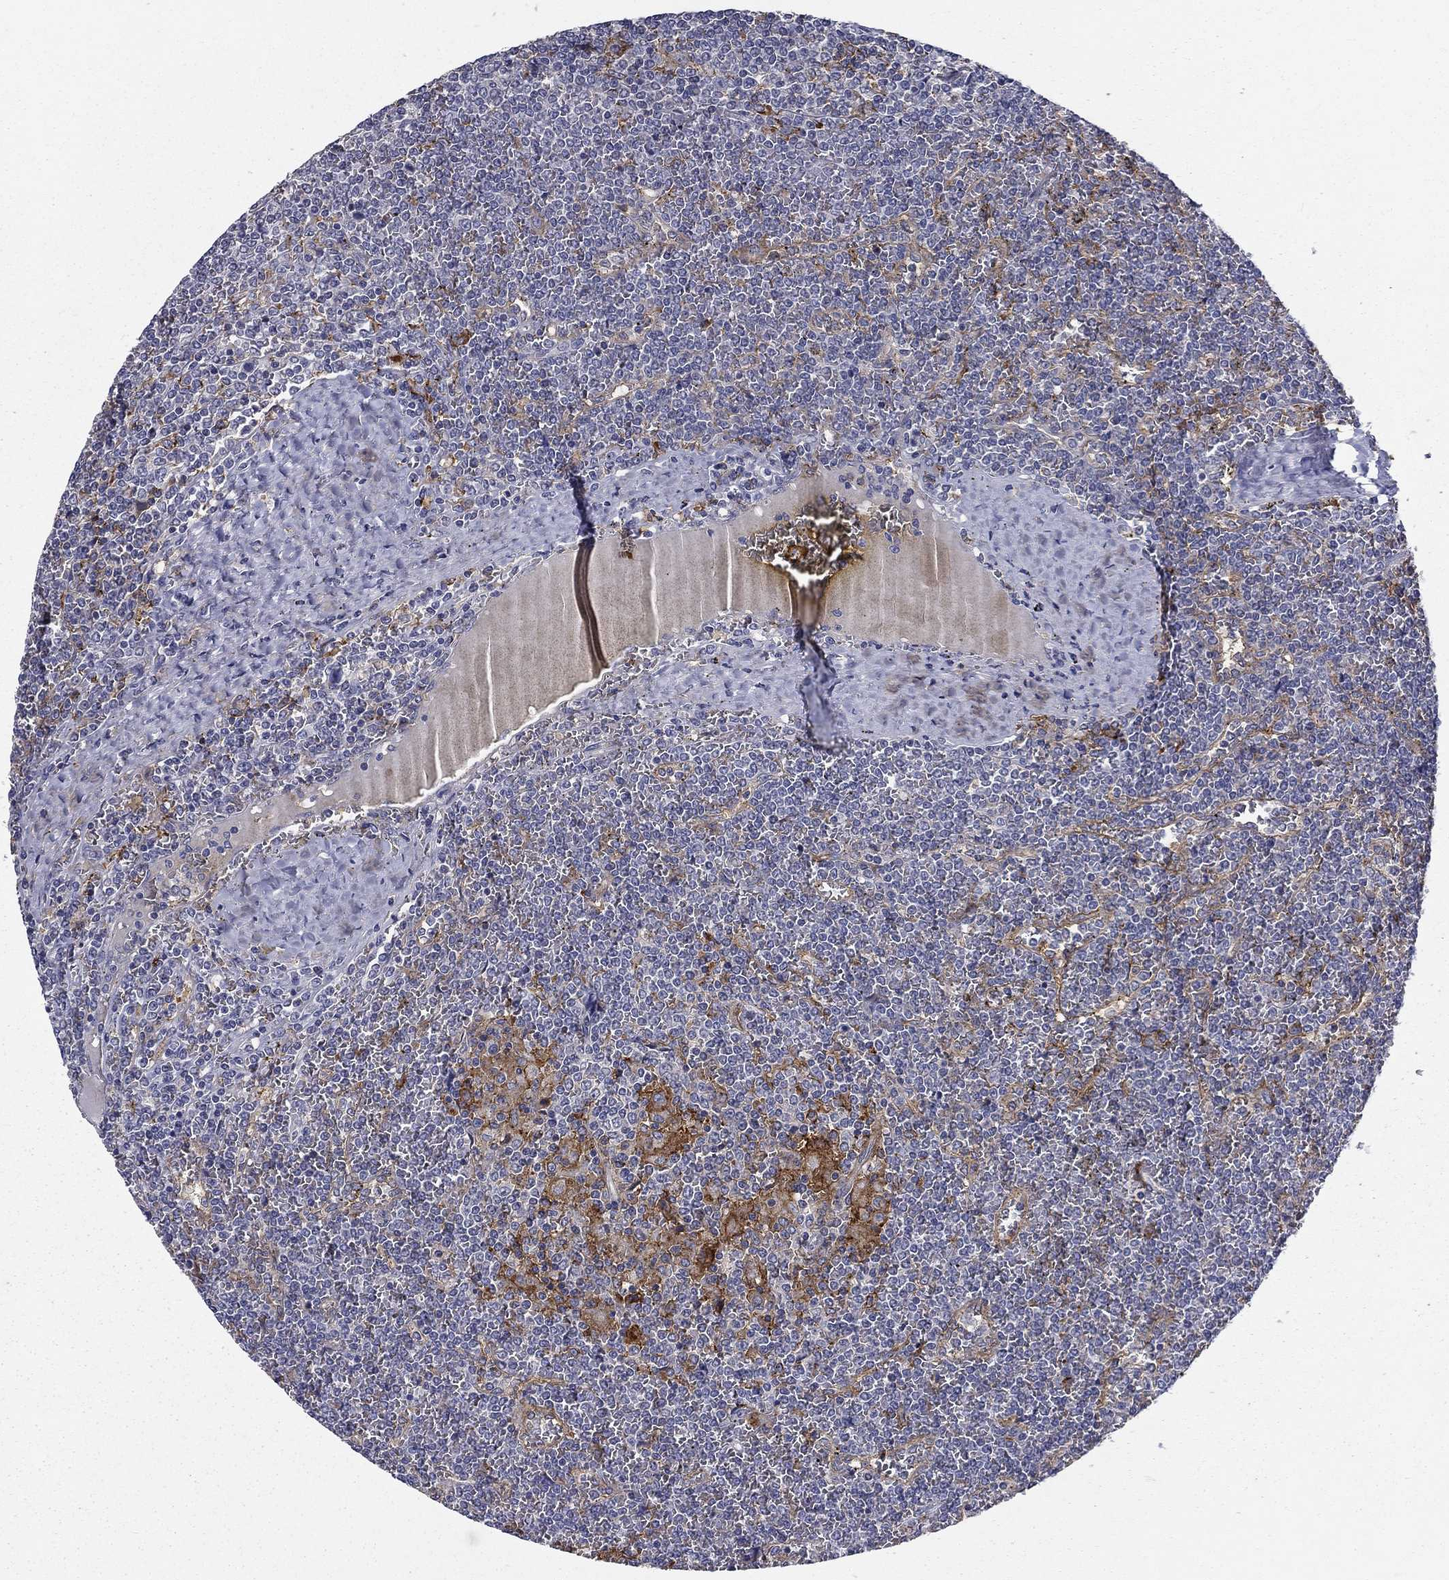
{"staining": {"intensity": "negative", "quantity": "none", "location": "none"}, "tissue": "lymphoma", "cell_type": "Tumor cells", "image_type": "cancer", "snomed": [{"axis": "morphology", "description": "Malignant lymphoma, non-Hodgkin's type, Low grade"}, {"axis": "topography", "description": "Spleen"}], "caption": "An immunohistochemistry (IHC) photomicrograph of malignant lymphoma, non-Hodgkin's type (low-grade) is shown. There is no staining in tumor cells of malignant lymphoma, non-Hodgkin's type (low-grade).", "gene": "CD274", "patient": {"sex": "female", "age": 19}}